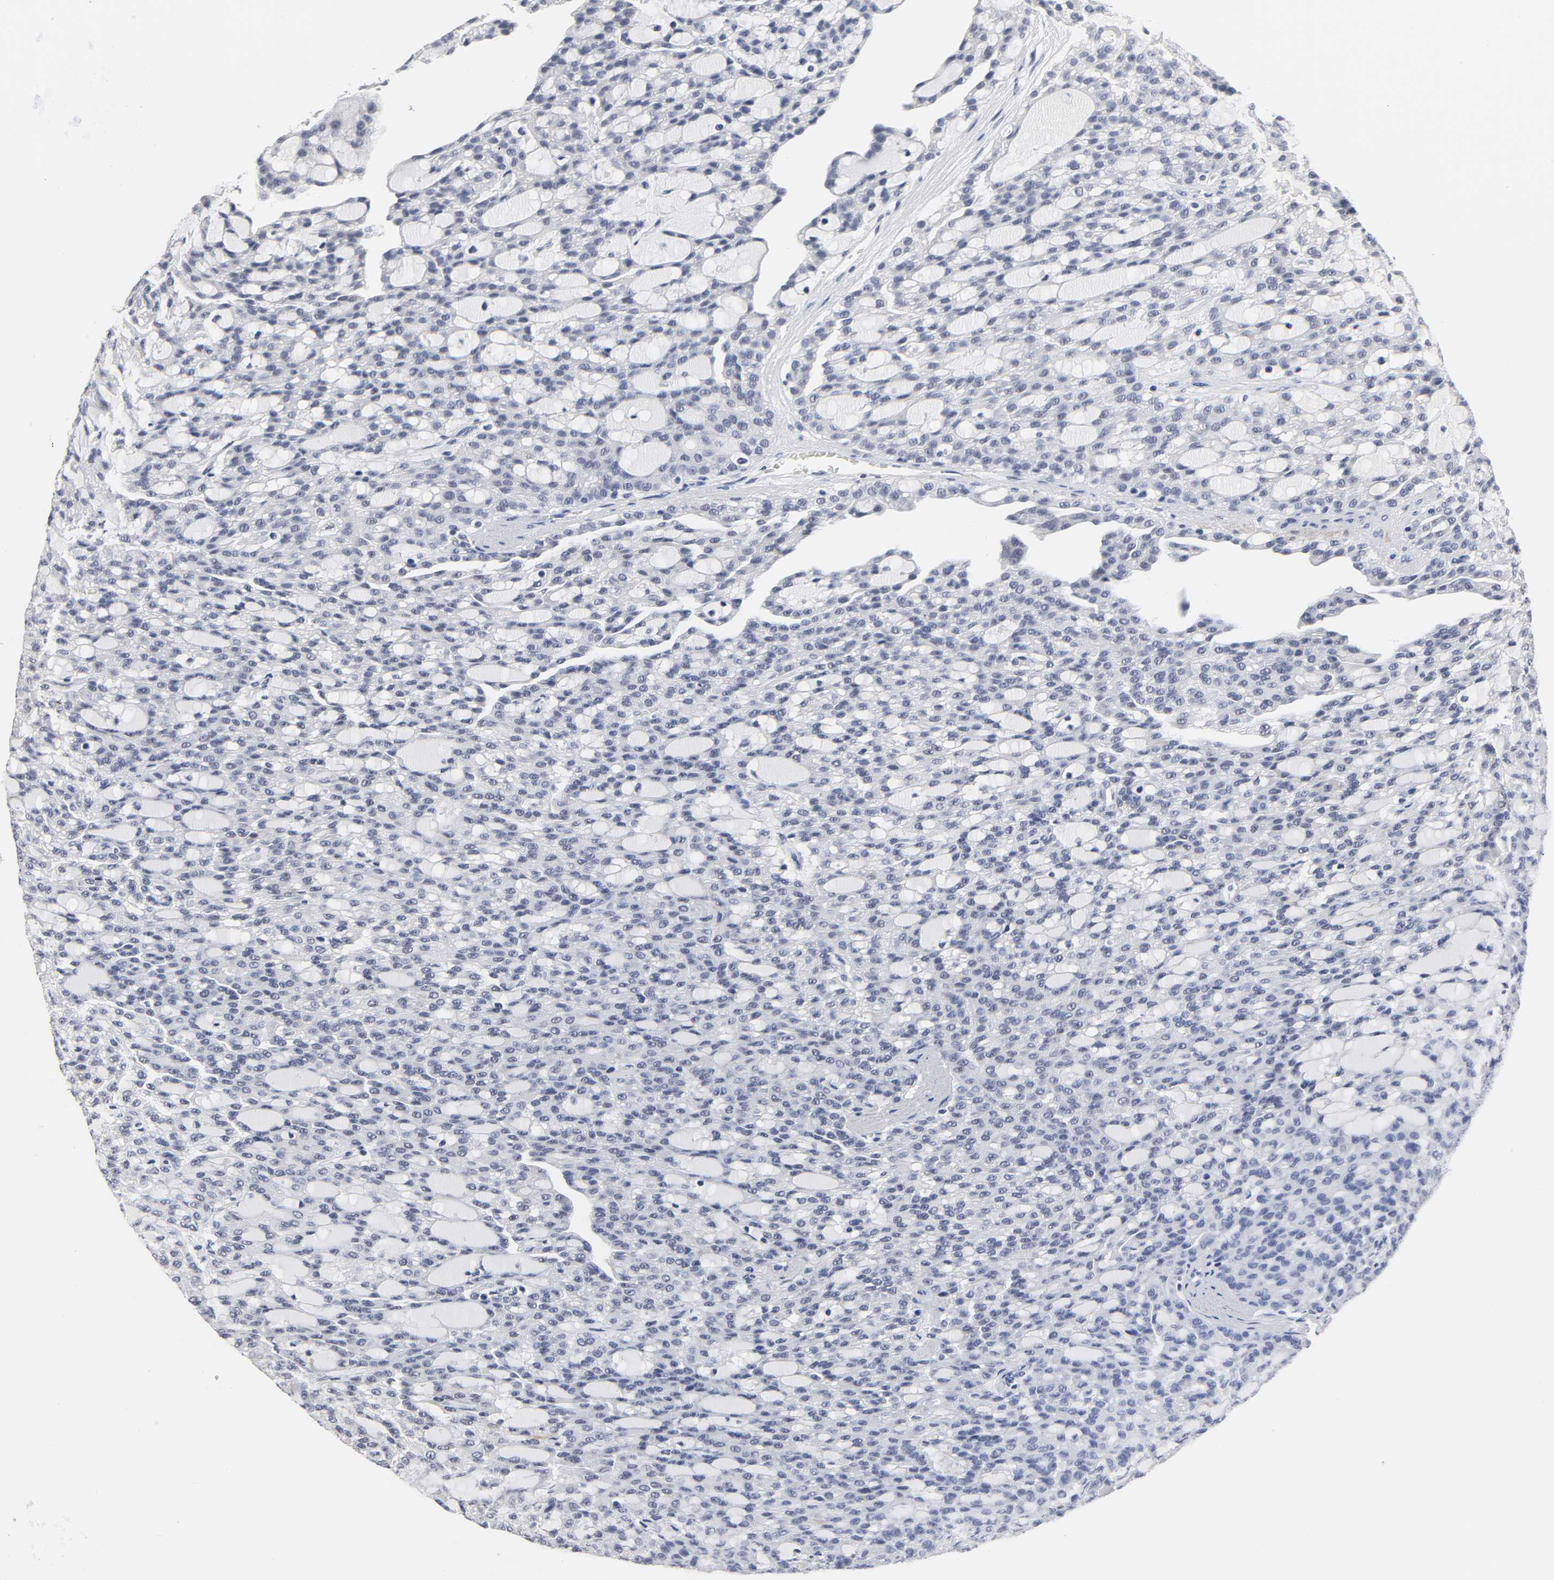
{"staining": {"intensity": "negative", "quantity": "none", "location": "none"}, "tissue": "renal cancer", "cell_type": "Tumor cells", "image_type": "cancer", "snomed": [{"axis": "morphology", "description": "Adenocarcinoma, NOS"}, {"axis": "topography", "description": "Kidney"}], "caption": "The immunohistochemistry micrograph has no significant staining in tumor cells of renal cancer (adenocarcinoma) tissue.", "gene": "GRHL2", "patient": {"sex": "male", "age": 63}}